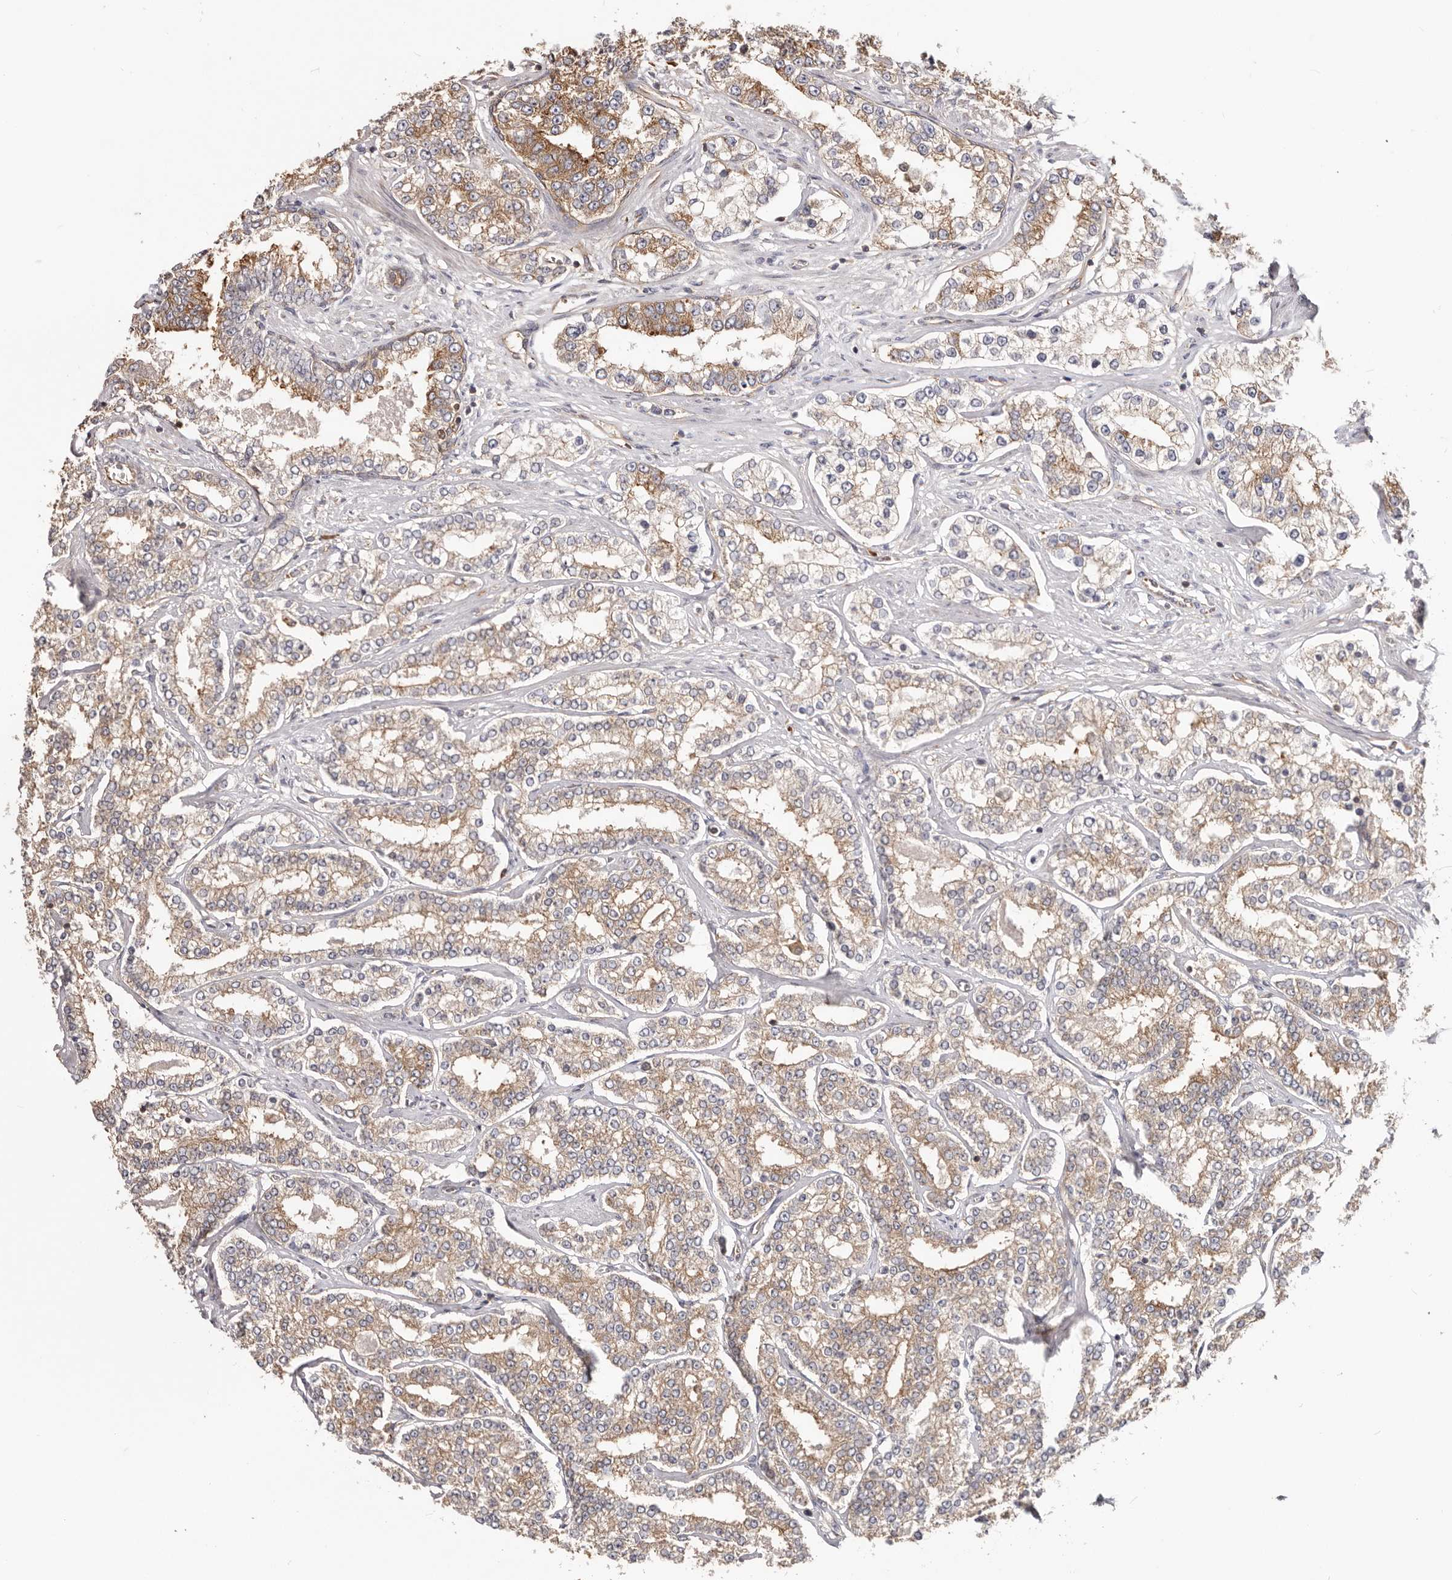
{"staining": {"intensity": "strong", "quantity": ">75%", "location": "cytoplasmic/membranous"}, "tissue": "prostate cancer", "cell_type": "Tumor cells", "image_type": "cancer", "snomed": [{"axis": "morphology", "description": "Normal tissue, NOS"}, {"axis": "morphology", "description": "Adenocarcinoma, High grade"}, {"axis": "topography", "description": "Prostate"}], "caption": "Protein staining of prostate cancer tissue reveals strong cytoplasmic/membranous expression in about >75% of tumor cells.", "gene": "EPRS1", "patient": {"sex": "male", "age": 83}}